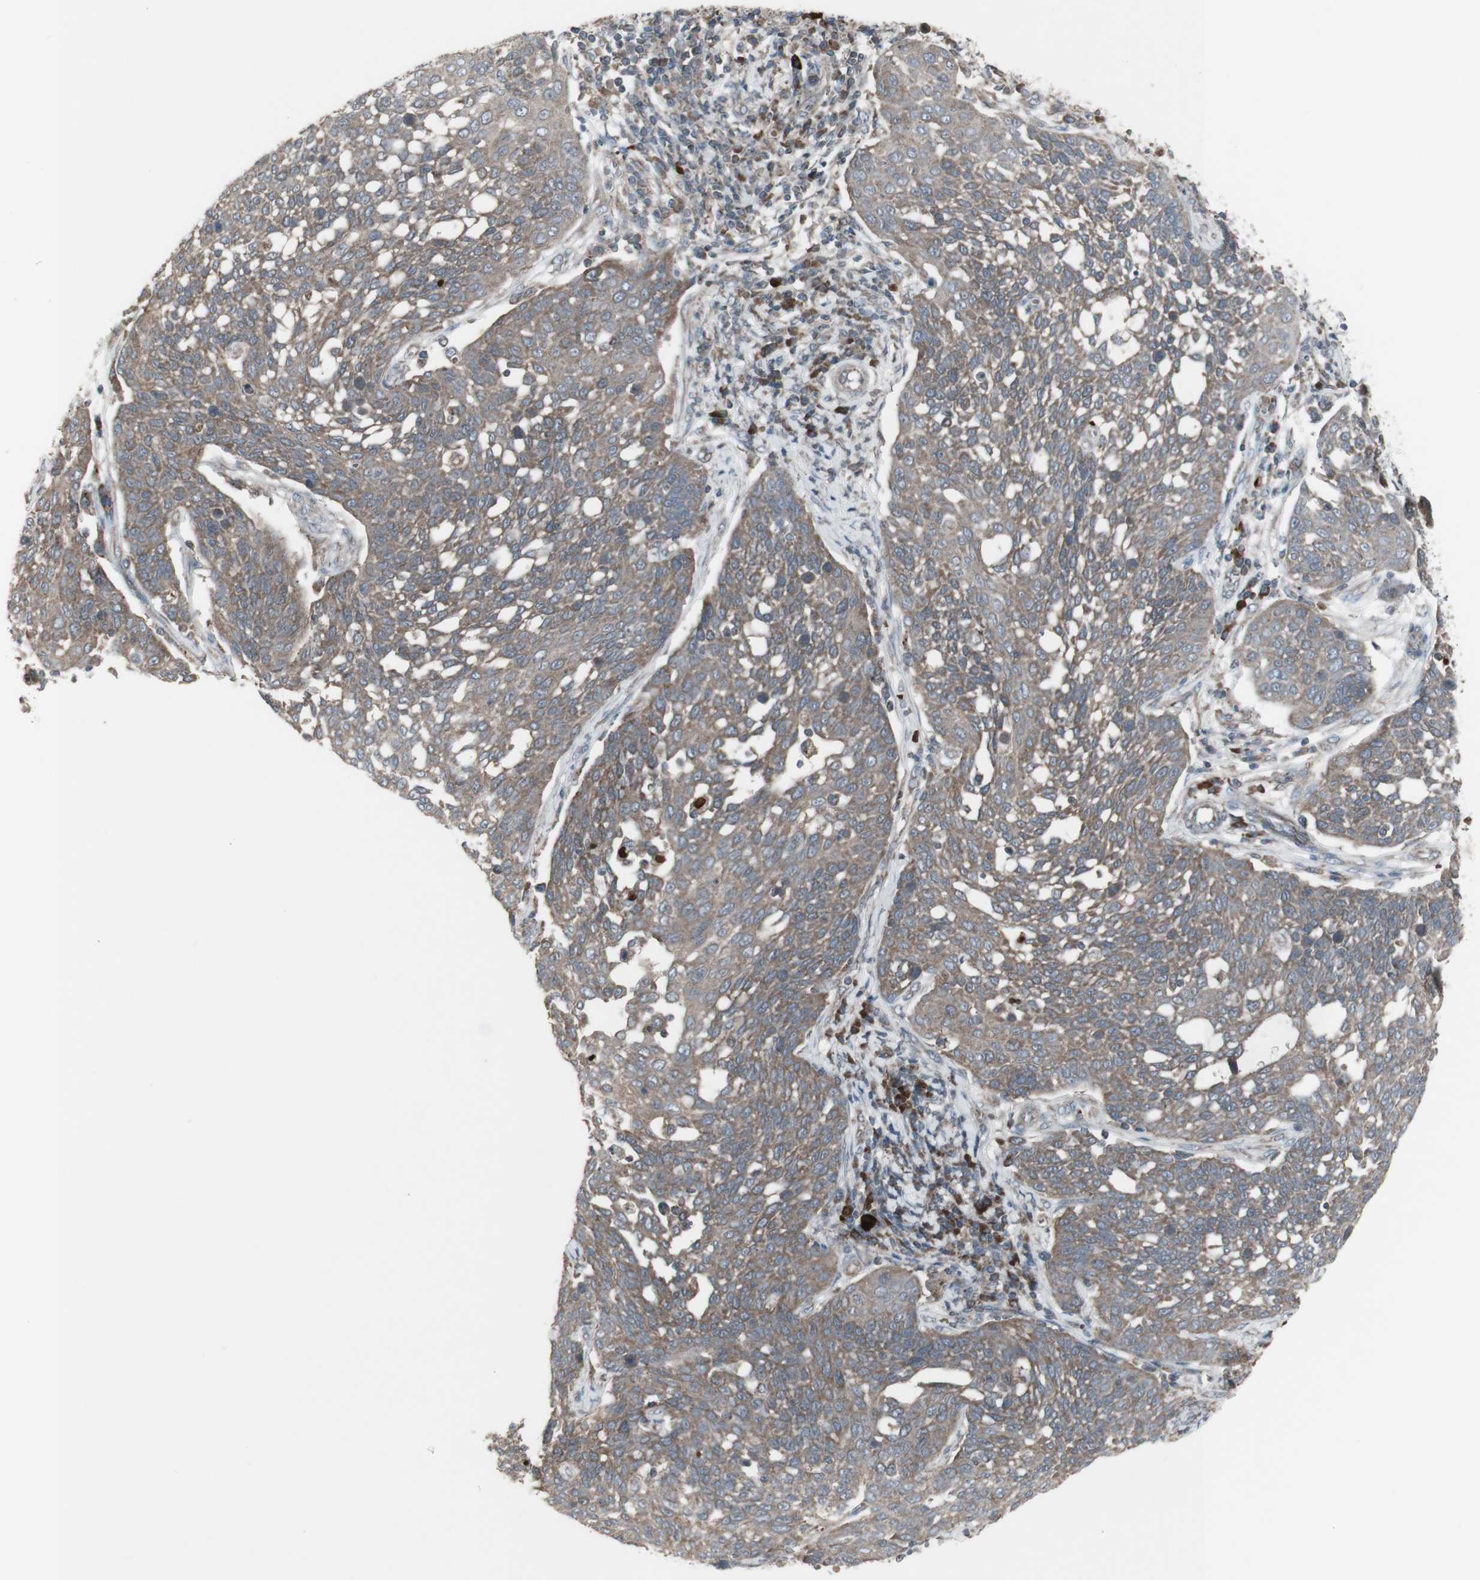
{"staining": {"intensity": "weak", "quantity": ">75%", "location": "cytoplasmic/membranous"}, "tissue": "cervical cancer", "cell_type": "Tumor cells", "image_type": "cancer", "snomed": [{"axis": "morphology", "description": "Squamous cell carcinoma, NOS"}, {"axis": "topography", "description": "Cervix"}], "caption": "Protein expression analysis of cervical cancer (squamous cell carcinoma) demonstrates weak cytoplasmic/membranous staining in about >75% of tumor cells. Nuclei are stained in blue.", "gene": "SHC1", "patient": {"sex": "female", "age": 34}}